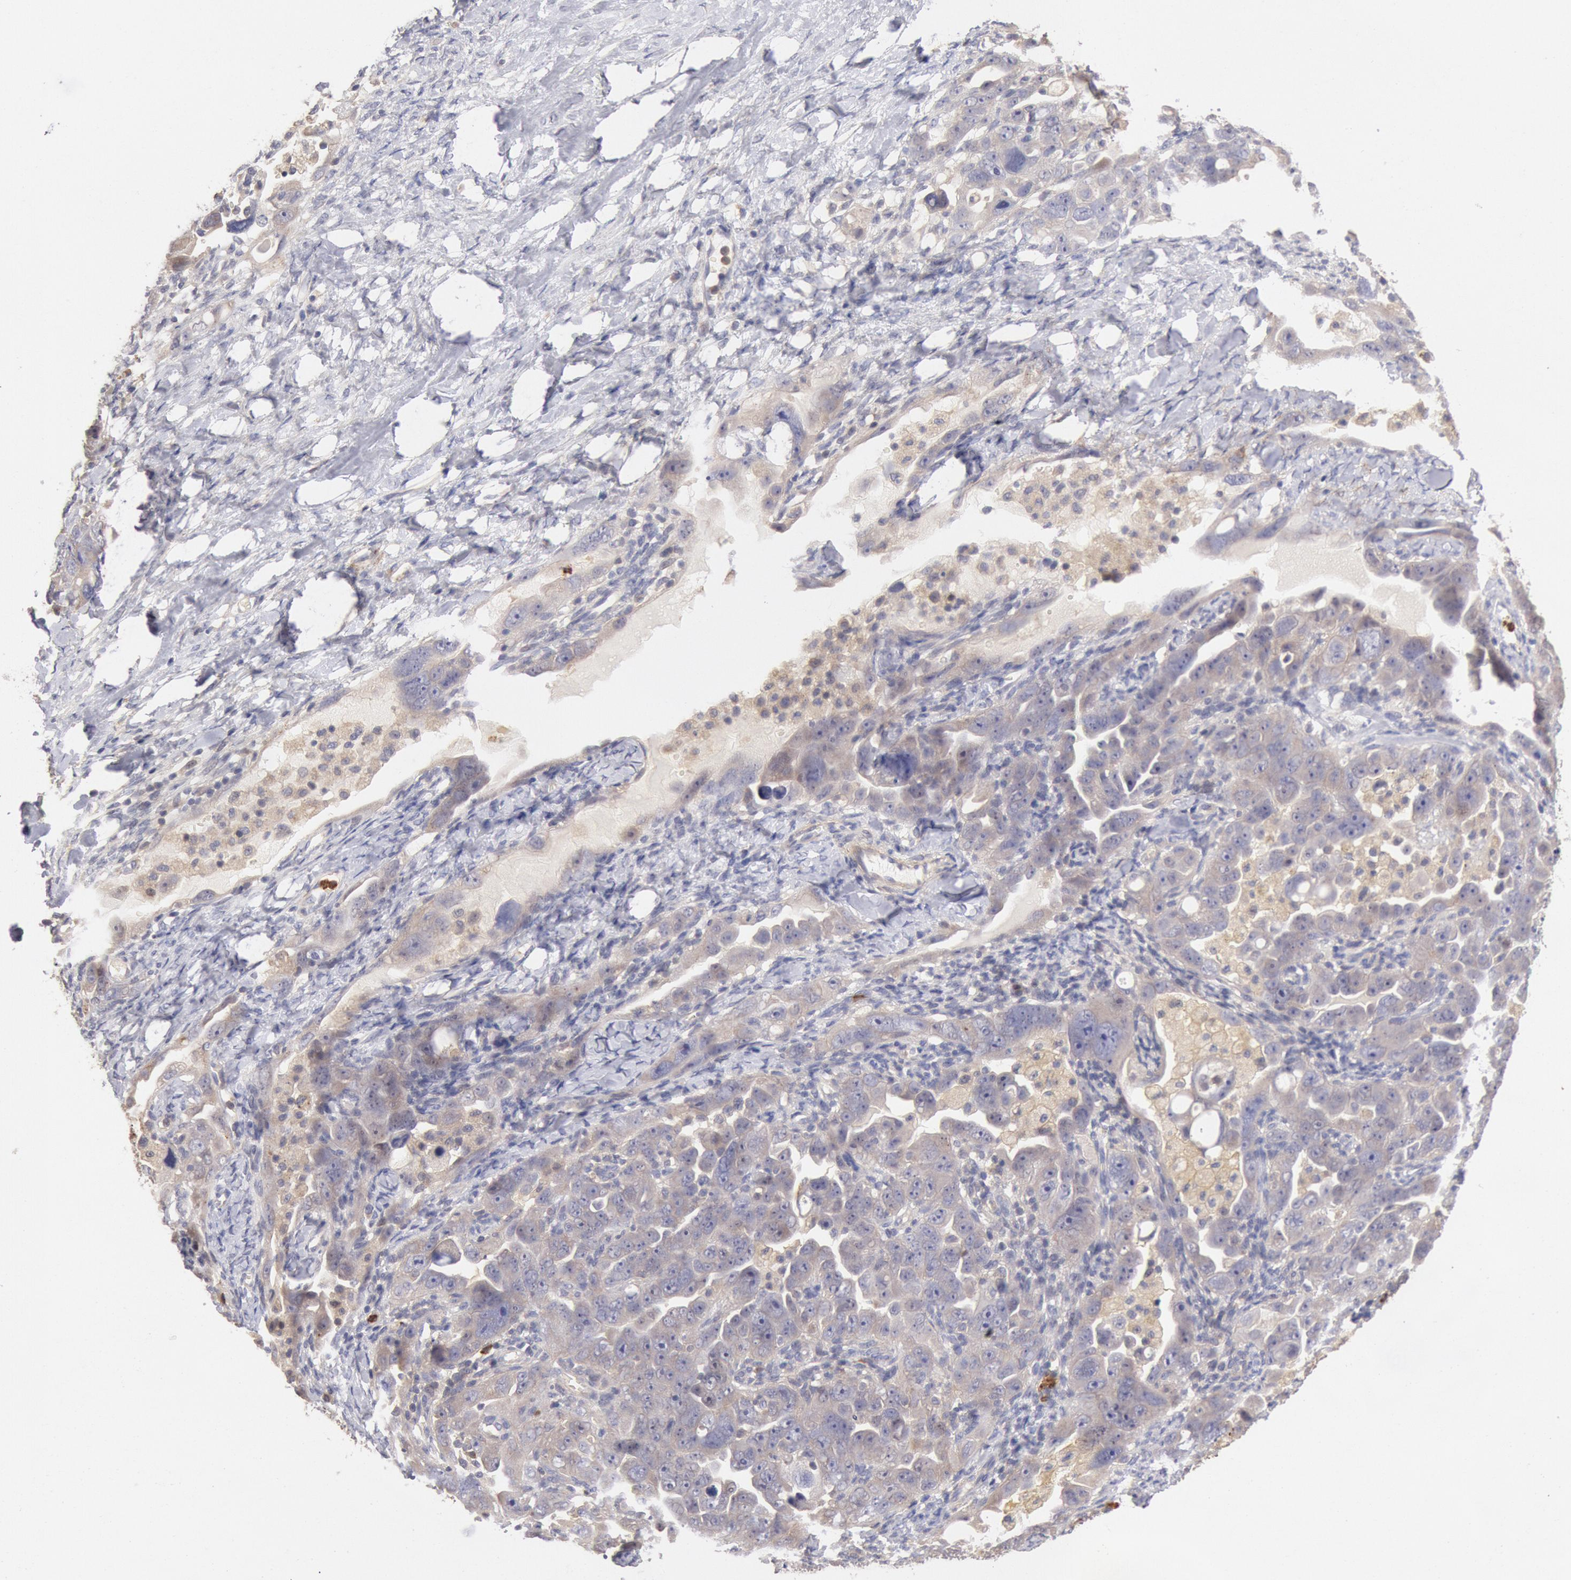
{"staining": {"intensity": "weak", "quantity": "25%-75%", "location": "cytoplasmic/membranous"}, "tissue": "ovarian cancer", "cell_type": "Tumor cells", "image_type": "cancer", "snomed": [{"axis": "morphology", "description": "Cystadenocarcinoma, serous, NOS"}, {"axis": "topography", "description": "Ovary"}], "caption": "Serous cystadenocarcinoma (ovarian) was stained to show a protein in brown. There is low levels of weak cytoplasmic/membranous expression in about 25%-75% of tumor cells.", "gene": "TMED8", "patient": {"sex": "female", "age": 66}}